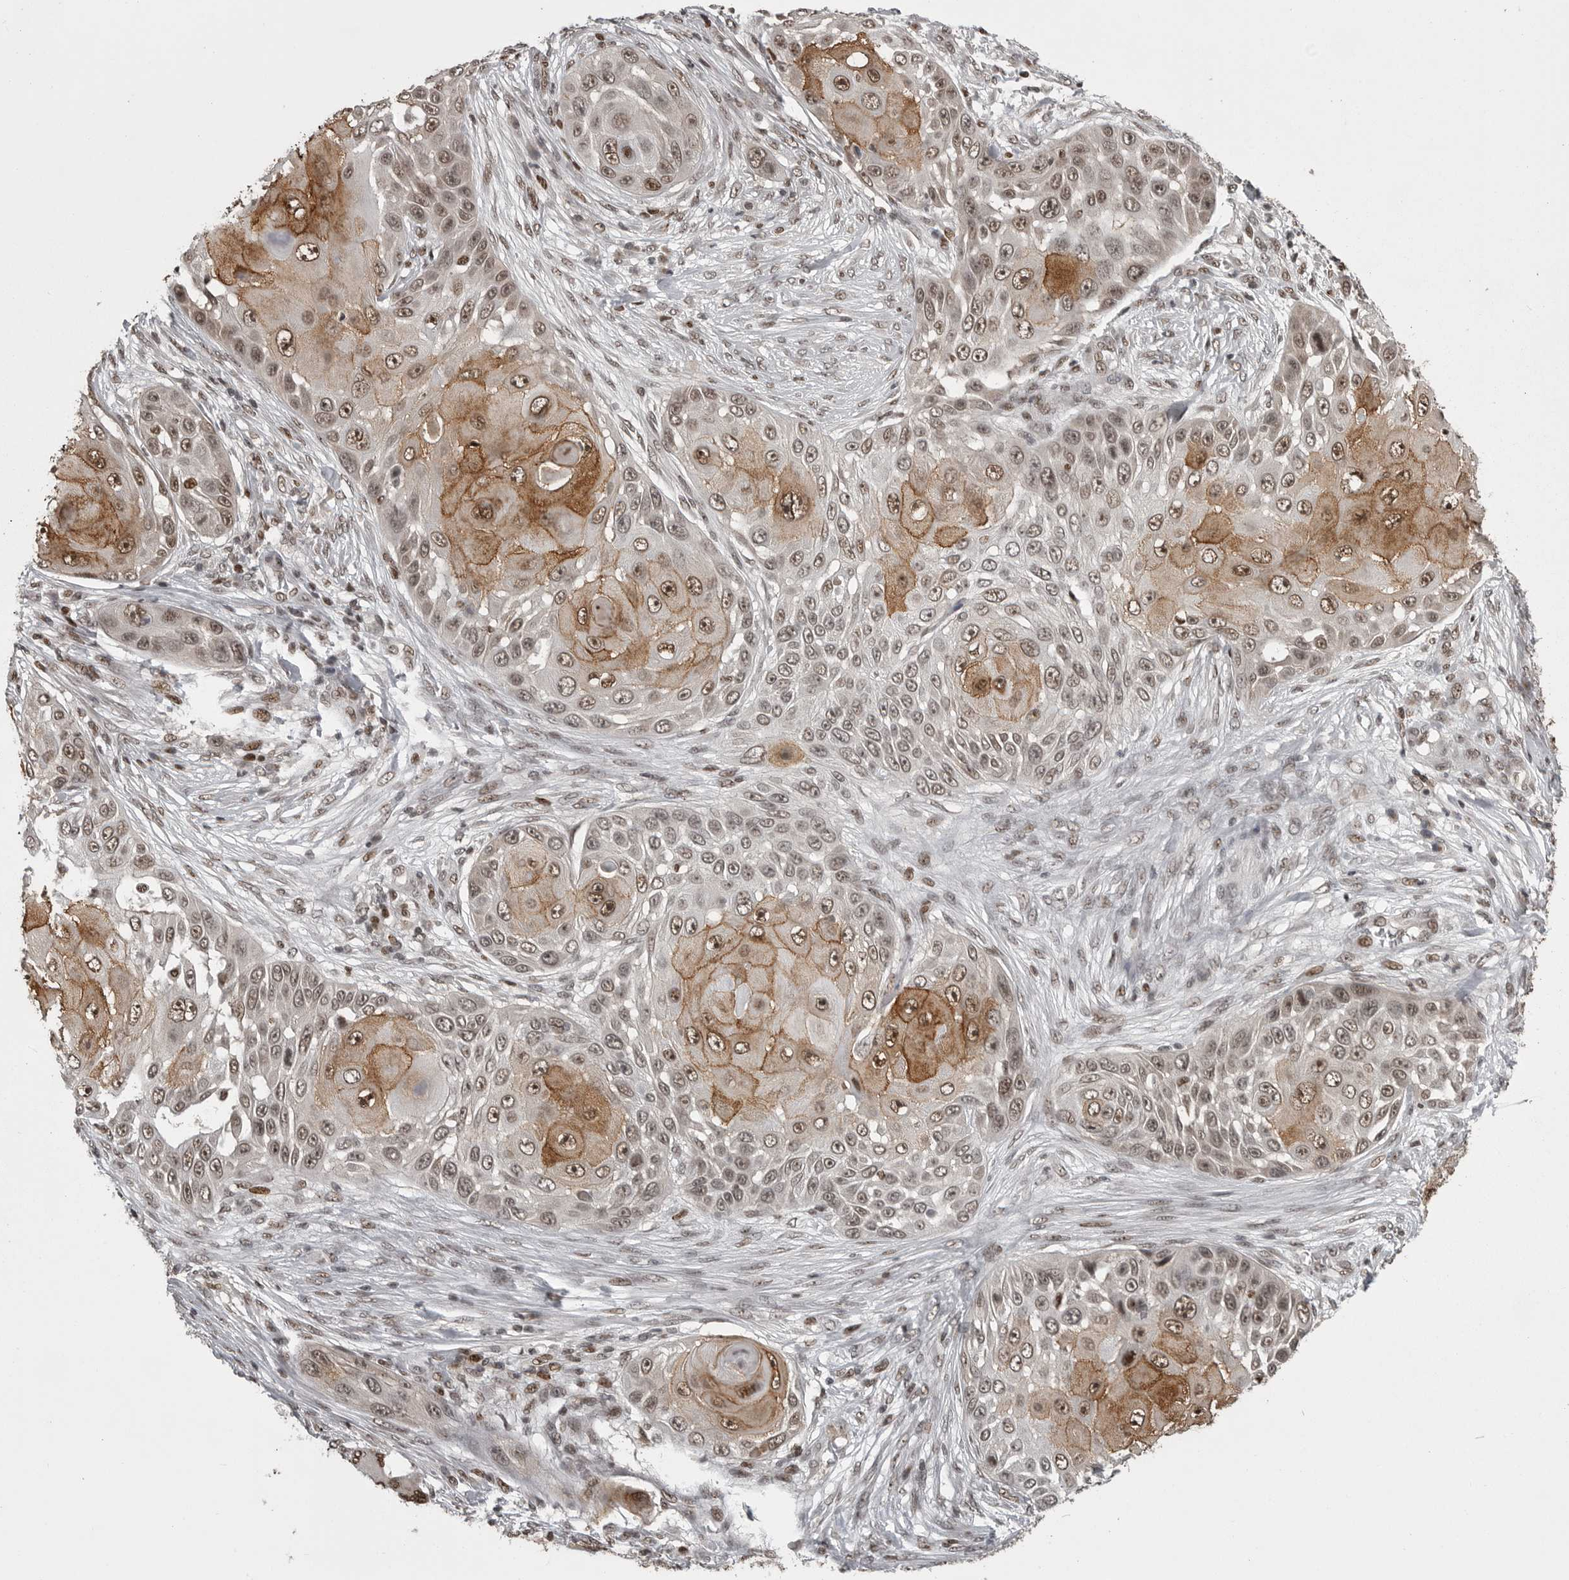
{"staining": {"intensity": "moderate", "quantity": ">75%", "location": "nuclear"}, "tissue": "skin cancer", "cell_type": "Tumor cells", "image_type": "cancer", "snomed": [{"axis": "morphology", "description": "Squamous cell carcinoma, NOS"}, {"axis": "topography", "description": "Skin"}], "caption": "DAB (3,3'-diaminobenzidine) immunohistochemical staining of squamous cell carcinoma (skin) displays moderate nuclear protein staining in about >75% of tumor cells.", "gene": "YAF2", "patient": {"sex": "female", "age": 44}}